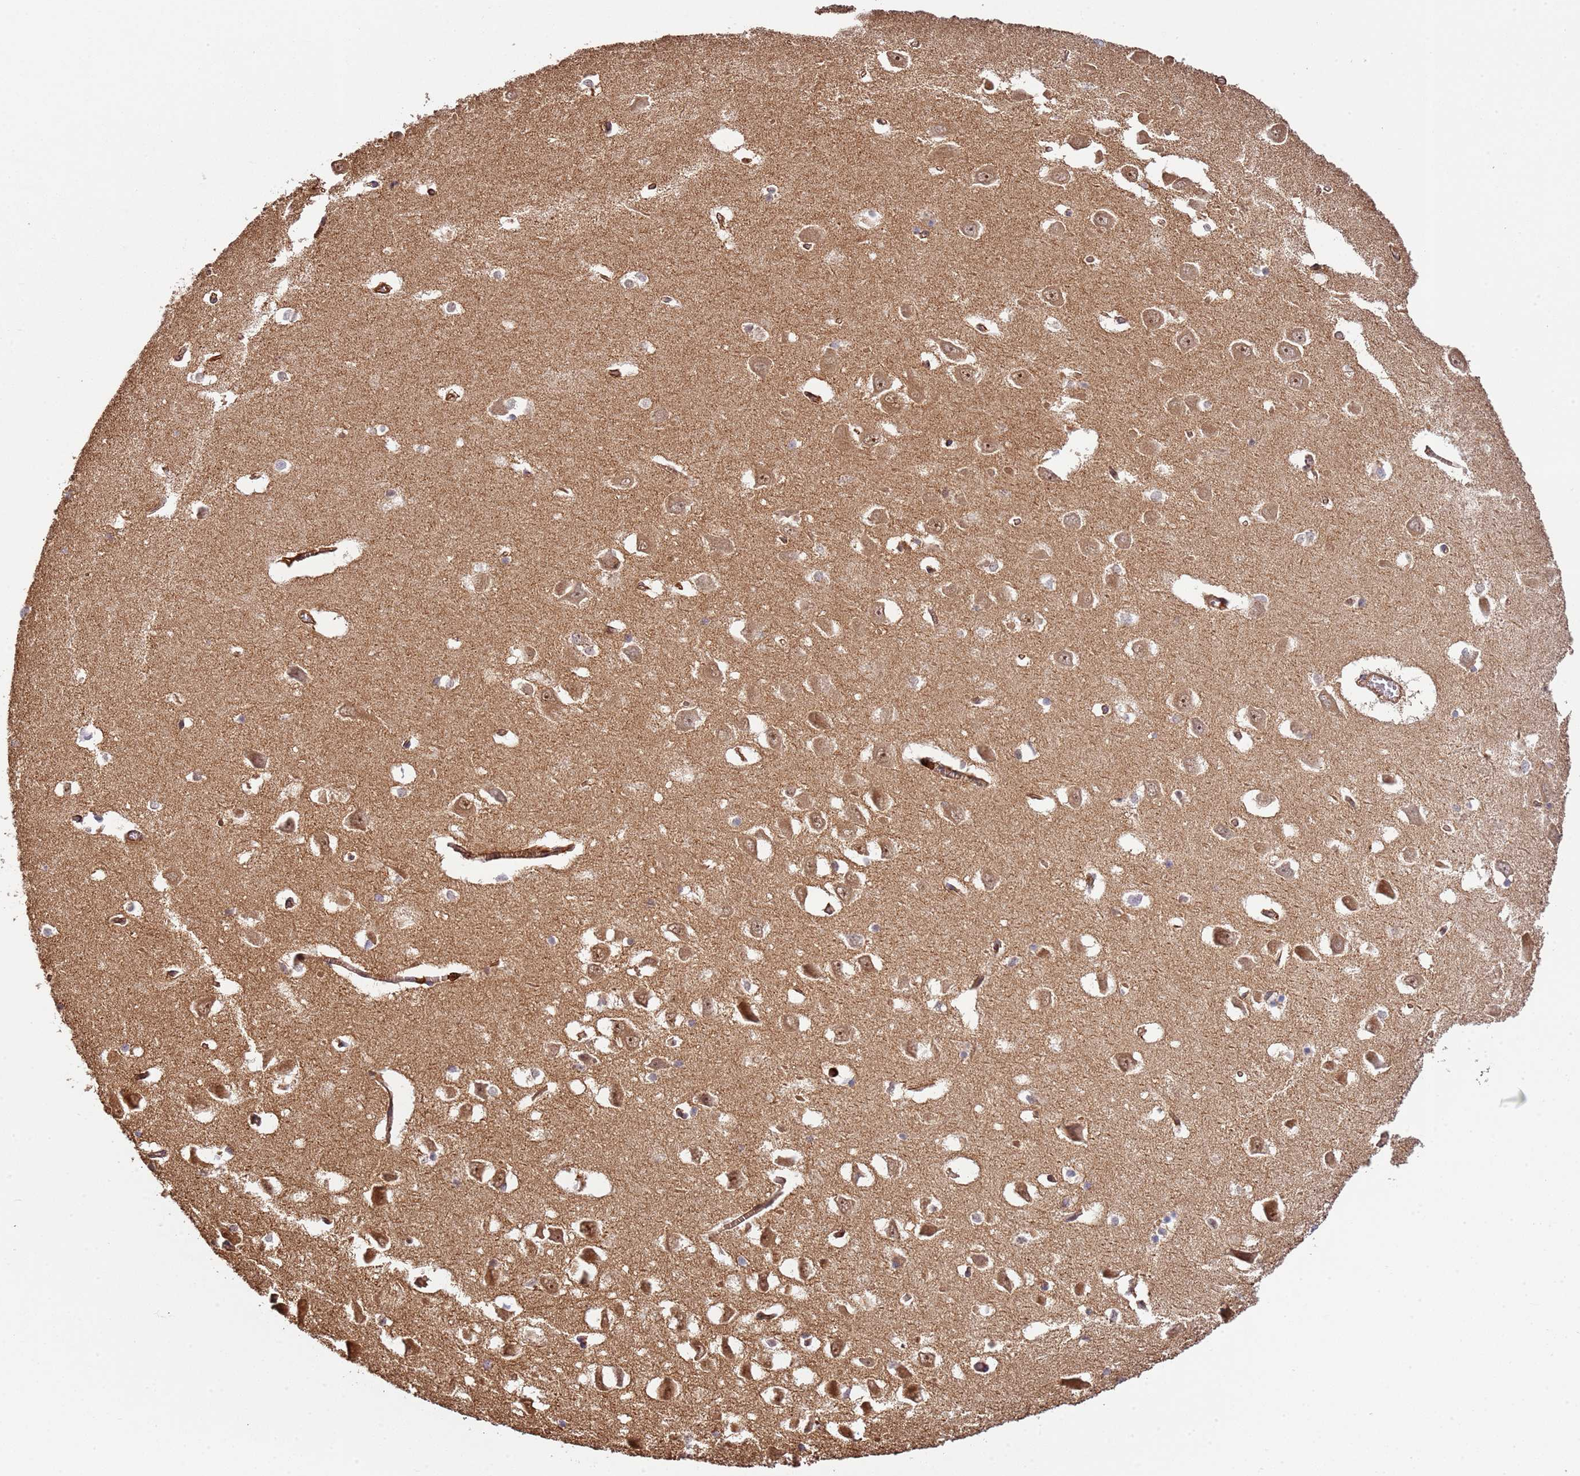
{"staining": {"intensity": "weak", "quantity": "<25%", "location": "cytoplasmic/membranous"}, "tissue": "hippocampus", "cell_type": "Glial cells", "image_type": "normal", "snomed": [{"axis": "morphology", "description": "Normal tissue, NOS"}, {"axis": "topography", "description": "Hippocampus"}], "caption": "Immunohistochemistry (IHC) of benign hippocampus shows no staining in glial cells. (Brightfield microscopy of DAB IHC at high magnification).", "gene": "NDUFAF4", "patient": {"sex": "male", "age": 70}}